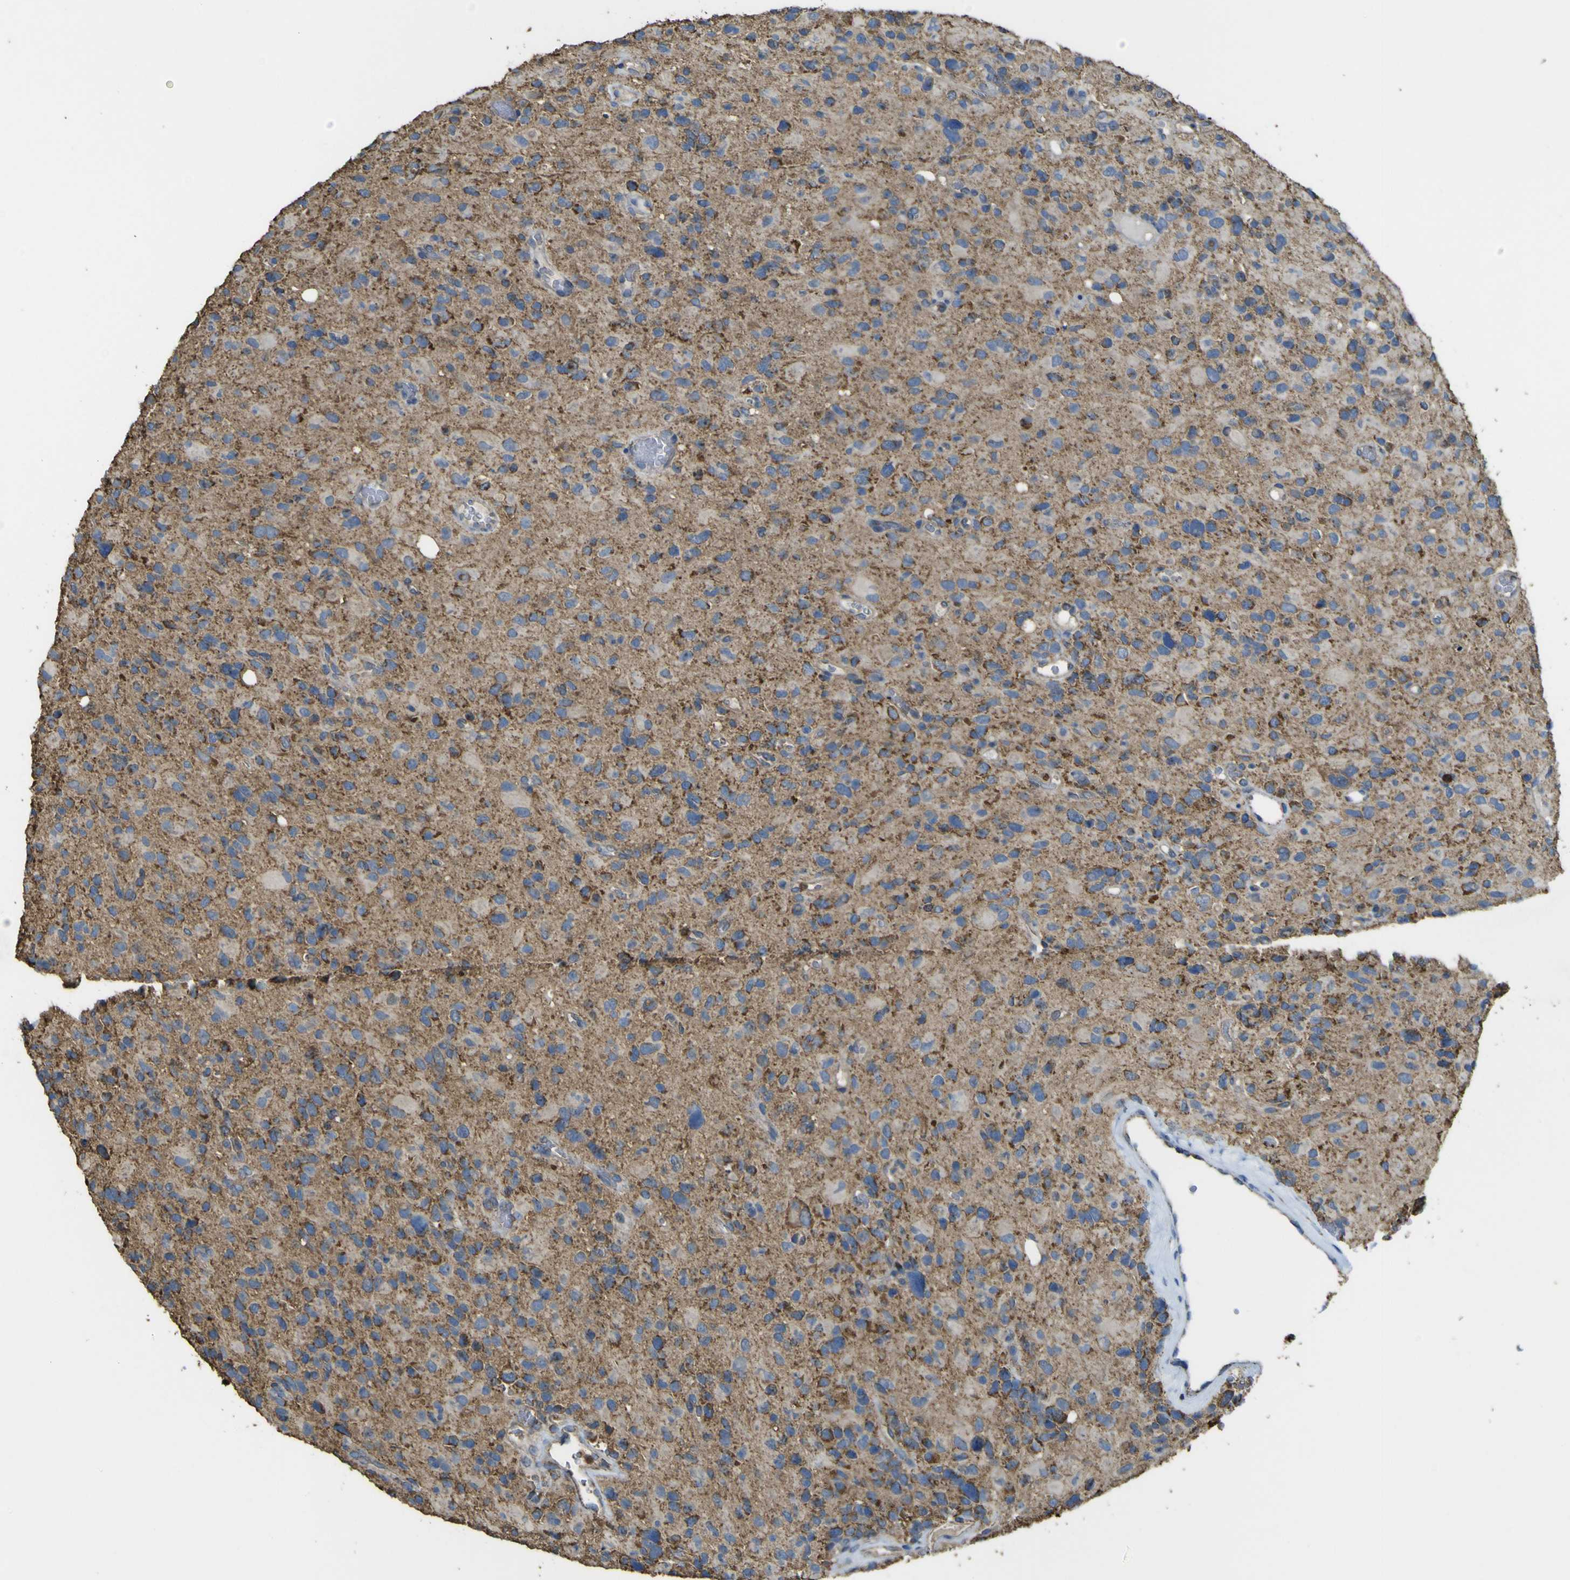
{"staining": {"intensity": "negative", "quantity": "none", "location": "none"}, "tissue": "glioma", "cell_type": "Tumor cells", "image_type": "cancer", "snomed": [{"axis": "morphology", "description": "Glioma, malignant, High grade"}, {"axis": "topography", "description": "Brain"}], "caption": "There is no significant expression in tumor cells of malignant glioma (high-grade).", "gene": "ACSL3", "patient": {"sex": "male", "age": 48}}